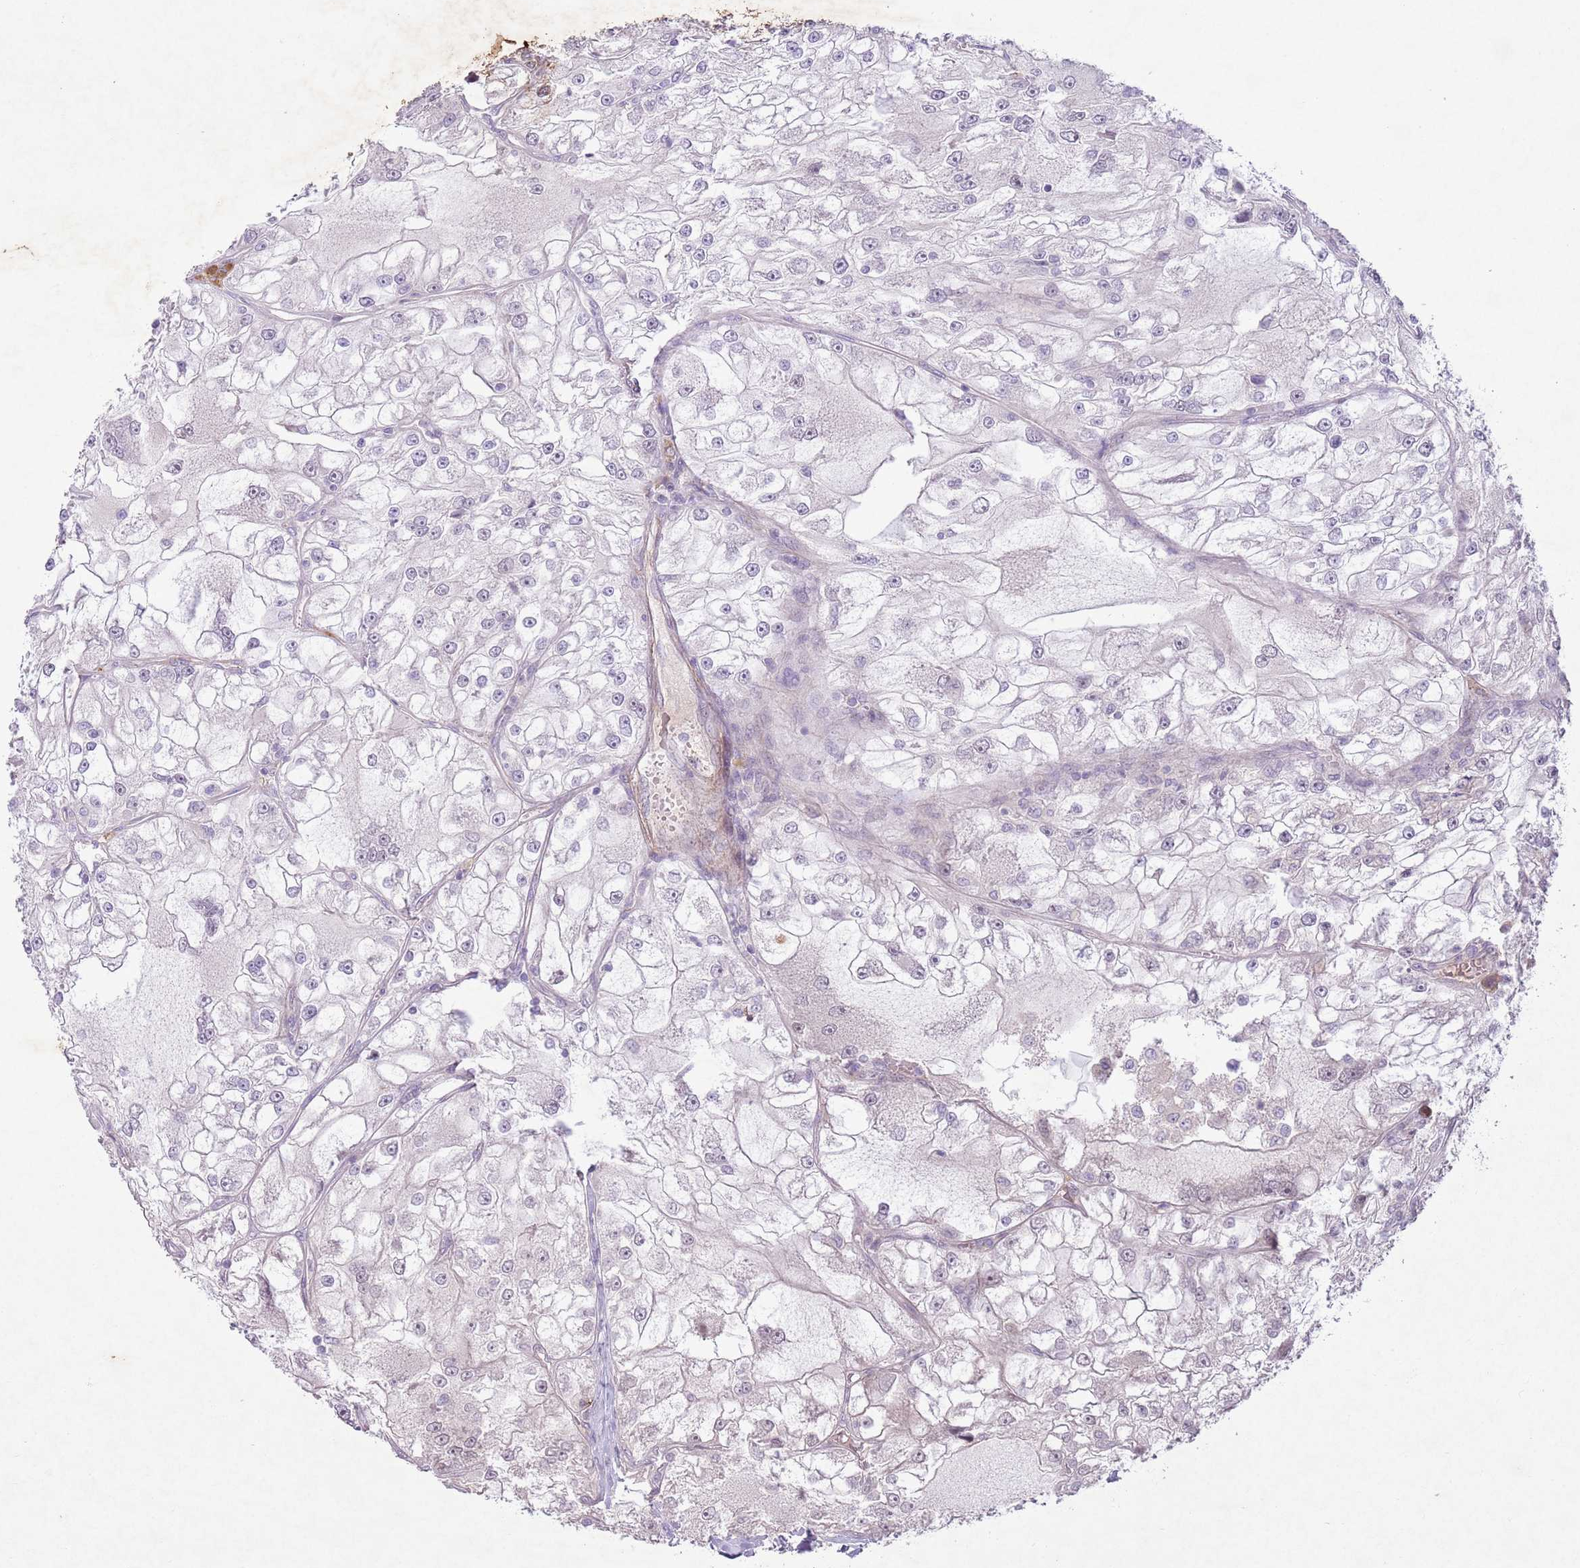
{"staining": {"intensity": "negative", "quantity": "none", "location": "none"}, "tissue": "renal cancer", "cell_type": "Tumor cells", "image_type": "cancer", "snomed": [{"axis": "morphology", "description": "Adenocarcinoma, NOS"}, {"axis": "topography", "description": "Kidney"}], "caption": "This is an immunohistochemistry (IHC) photomicrograph of human renal cancer. There is no positivity in tumor cells.", "gene": "CCNI", "patient": {"sex": "female", "age": 72}}